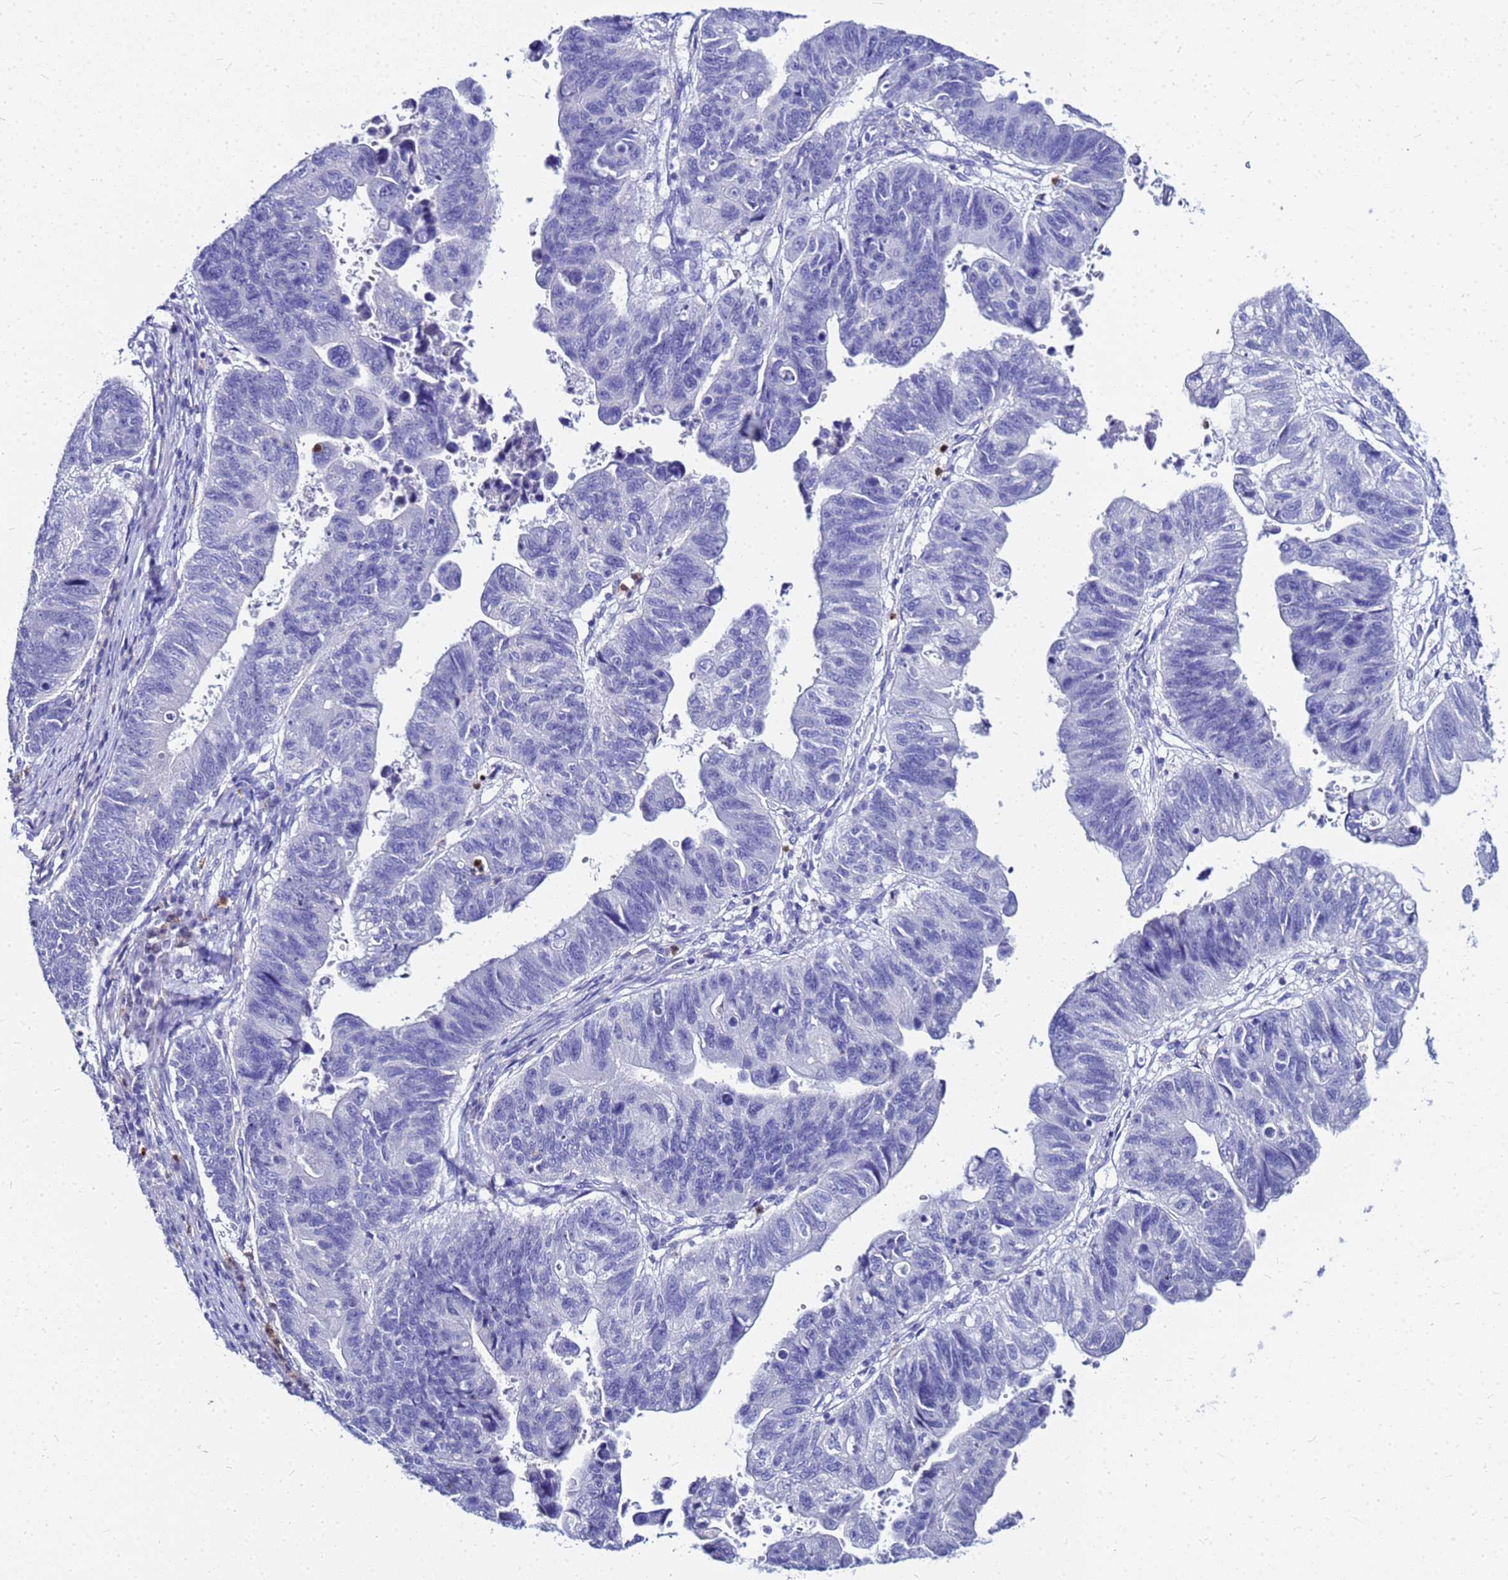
{"staining": {"intensity": "negative", "quantity": "none", "location": "none"}, "tissue": "stomach cancer", "cell_type": "Tumor cells", "image_type": "cancer", "snomed": [{"axis": "morphology", "description": "Adenocarcinoma, NOS"}, {"axis": "topography", "description": "Stomach"}], "caption": "Stomach adenocarcinoma was stained to show a protein in brown. There is no significant positivity in tumor cells.", "gene": "CSTA", "patient": {"sex": "male", "age": 59}}